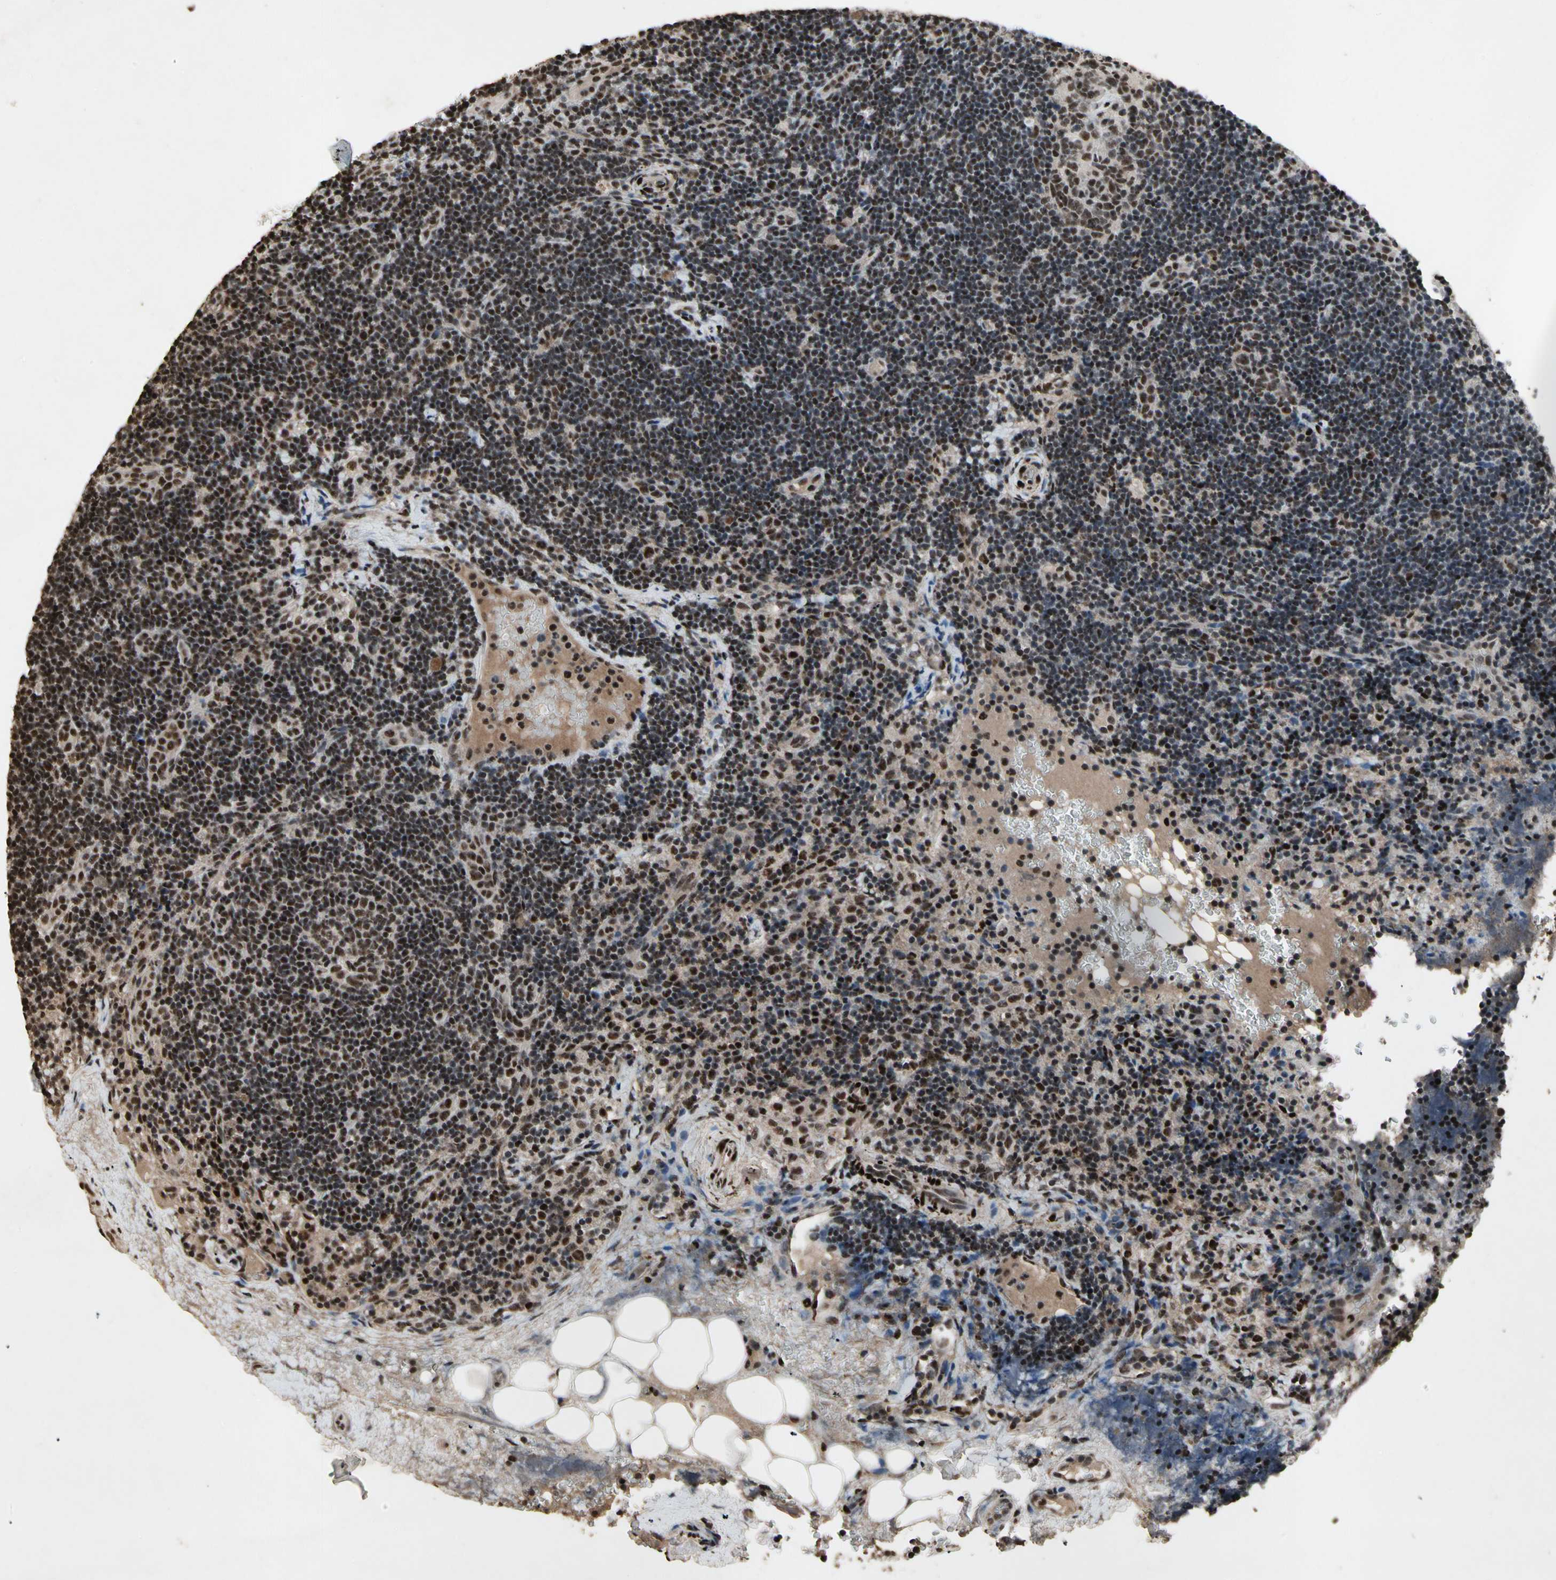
{"staining": {"intensity": "strong", "quantity": ">75%", "location": "nuclear"}, "tissue": "lymph node", "cell_type": "Germinal center cells", "image_type": "normal", "snomed": [{"axis": "morphology", "description": "Normal tissue, NOS"}, {"axis": "topography", "description": "Lymph node"}], "caption": "A high-resolution micrograph shows immunohistochemistry (IHC) staining of benign lymph node, which demonstrates strong nuclear staining in approximately >75% of germinal center cells.", "gene": "TBX2", "patient": {"sex": "female", "age": 14}}